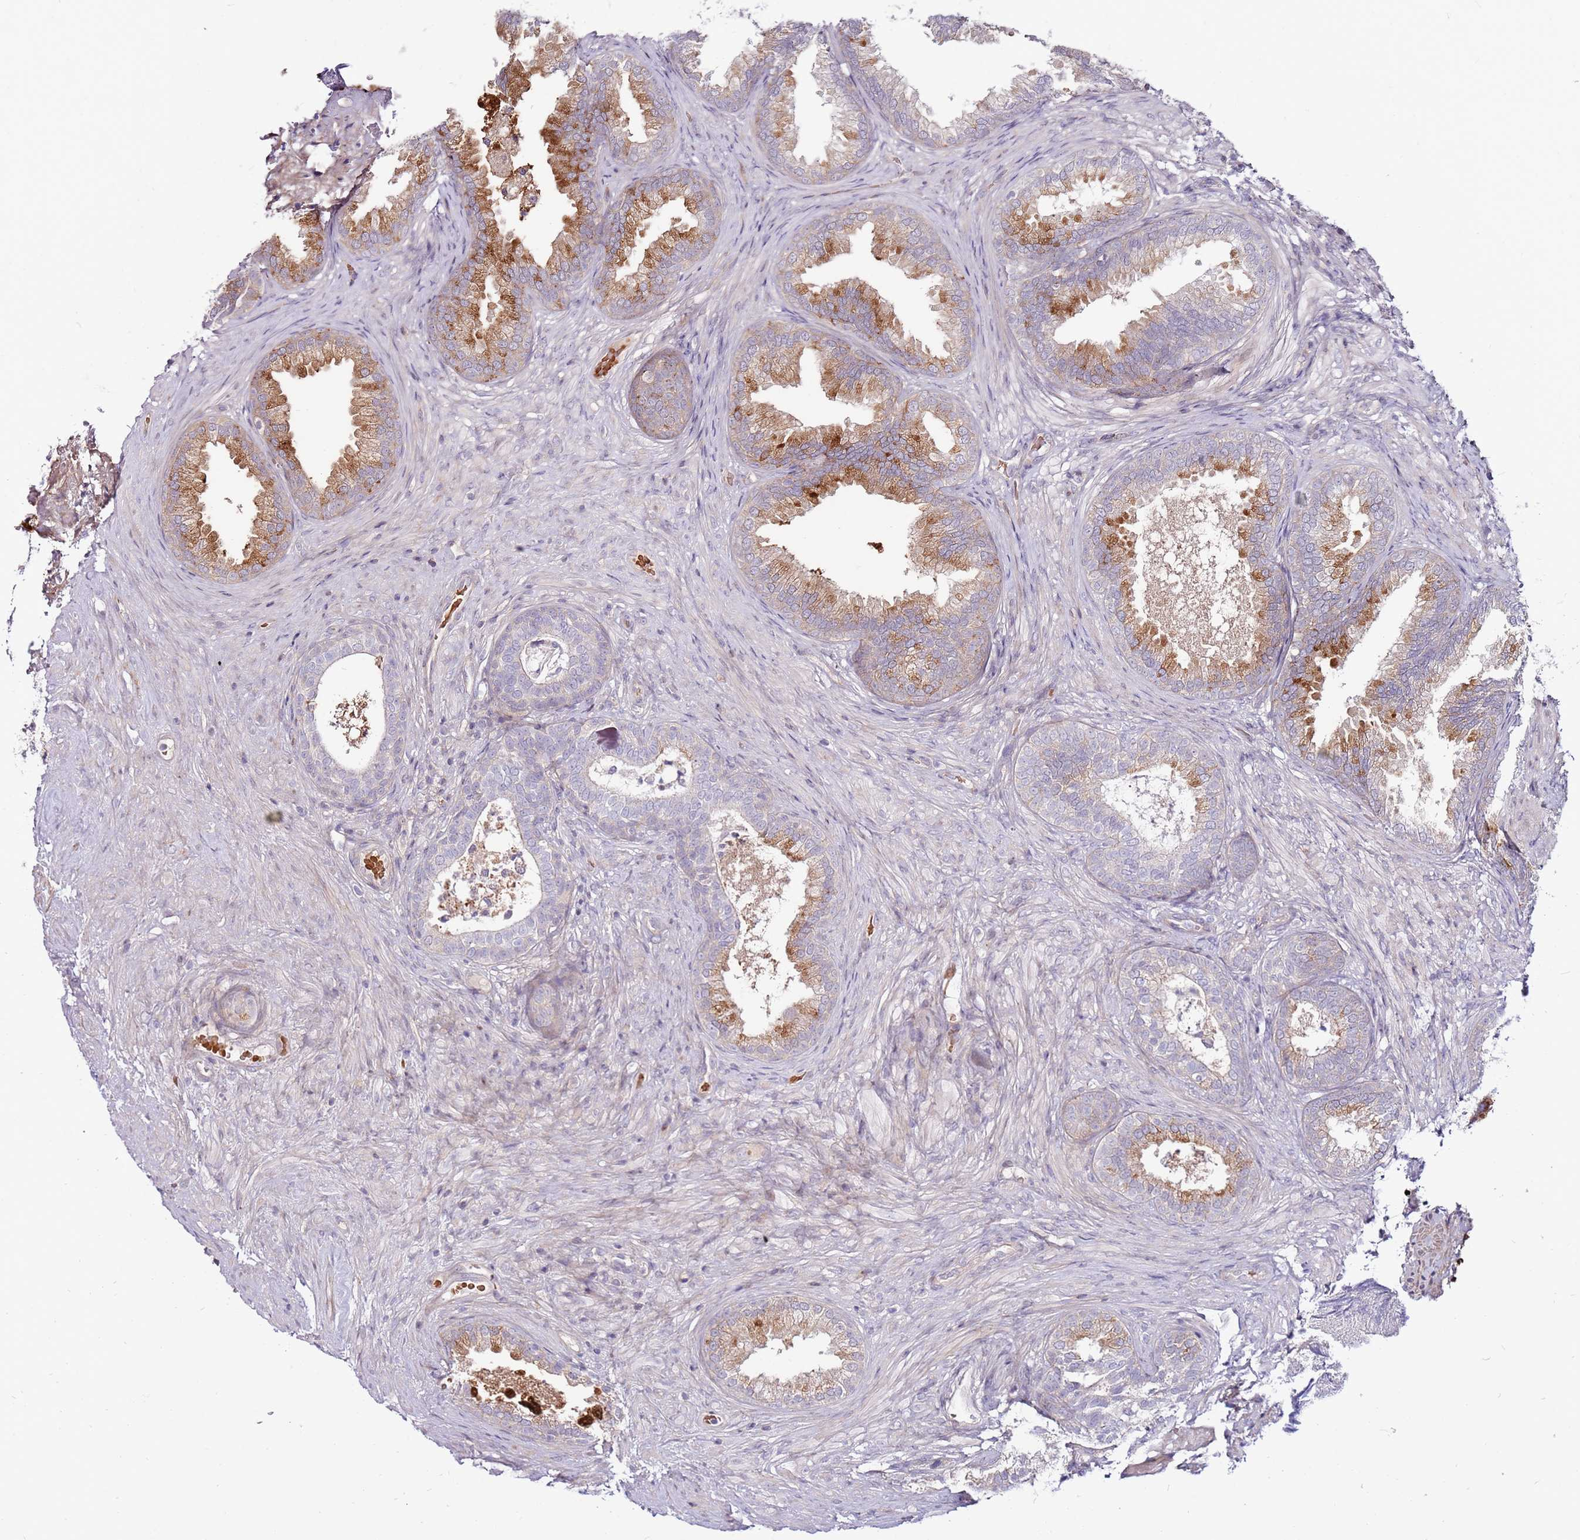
{"staining": {"intensity": "strong", "quantity": "25%-75%", "location": "cytoplasmic/membranous"}, "tissue": "prostate", "cell_type": "Glandular cells", "image_type": "normal", "snomed": [{"axis": "morphology", "description": "Normal tissue, NOS"}, {"axis": "topography", "description": "Prostate"}], "caption": "About 25%-75% of glandular cells in normal human prostate reveal strong cytoplasmic/membranous protein expression as visualized by brown immunohistochemical staining.", "gene": "MTG2", "patient": {"sex": "male", "age": 76}}